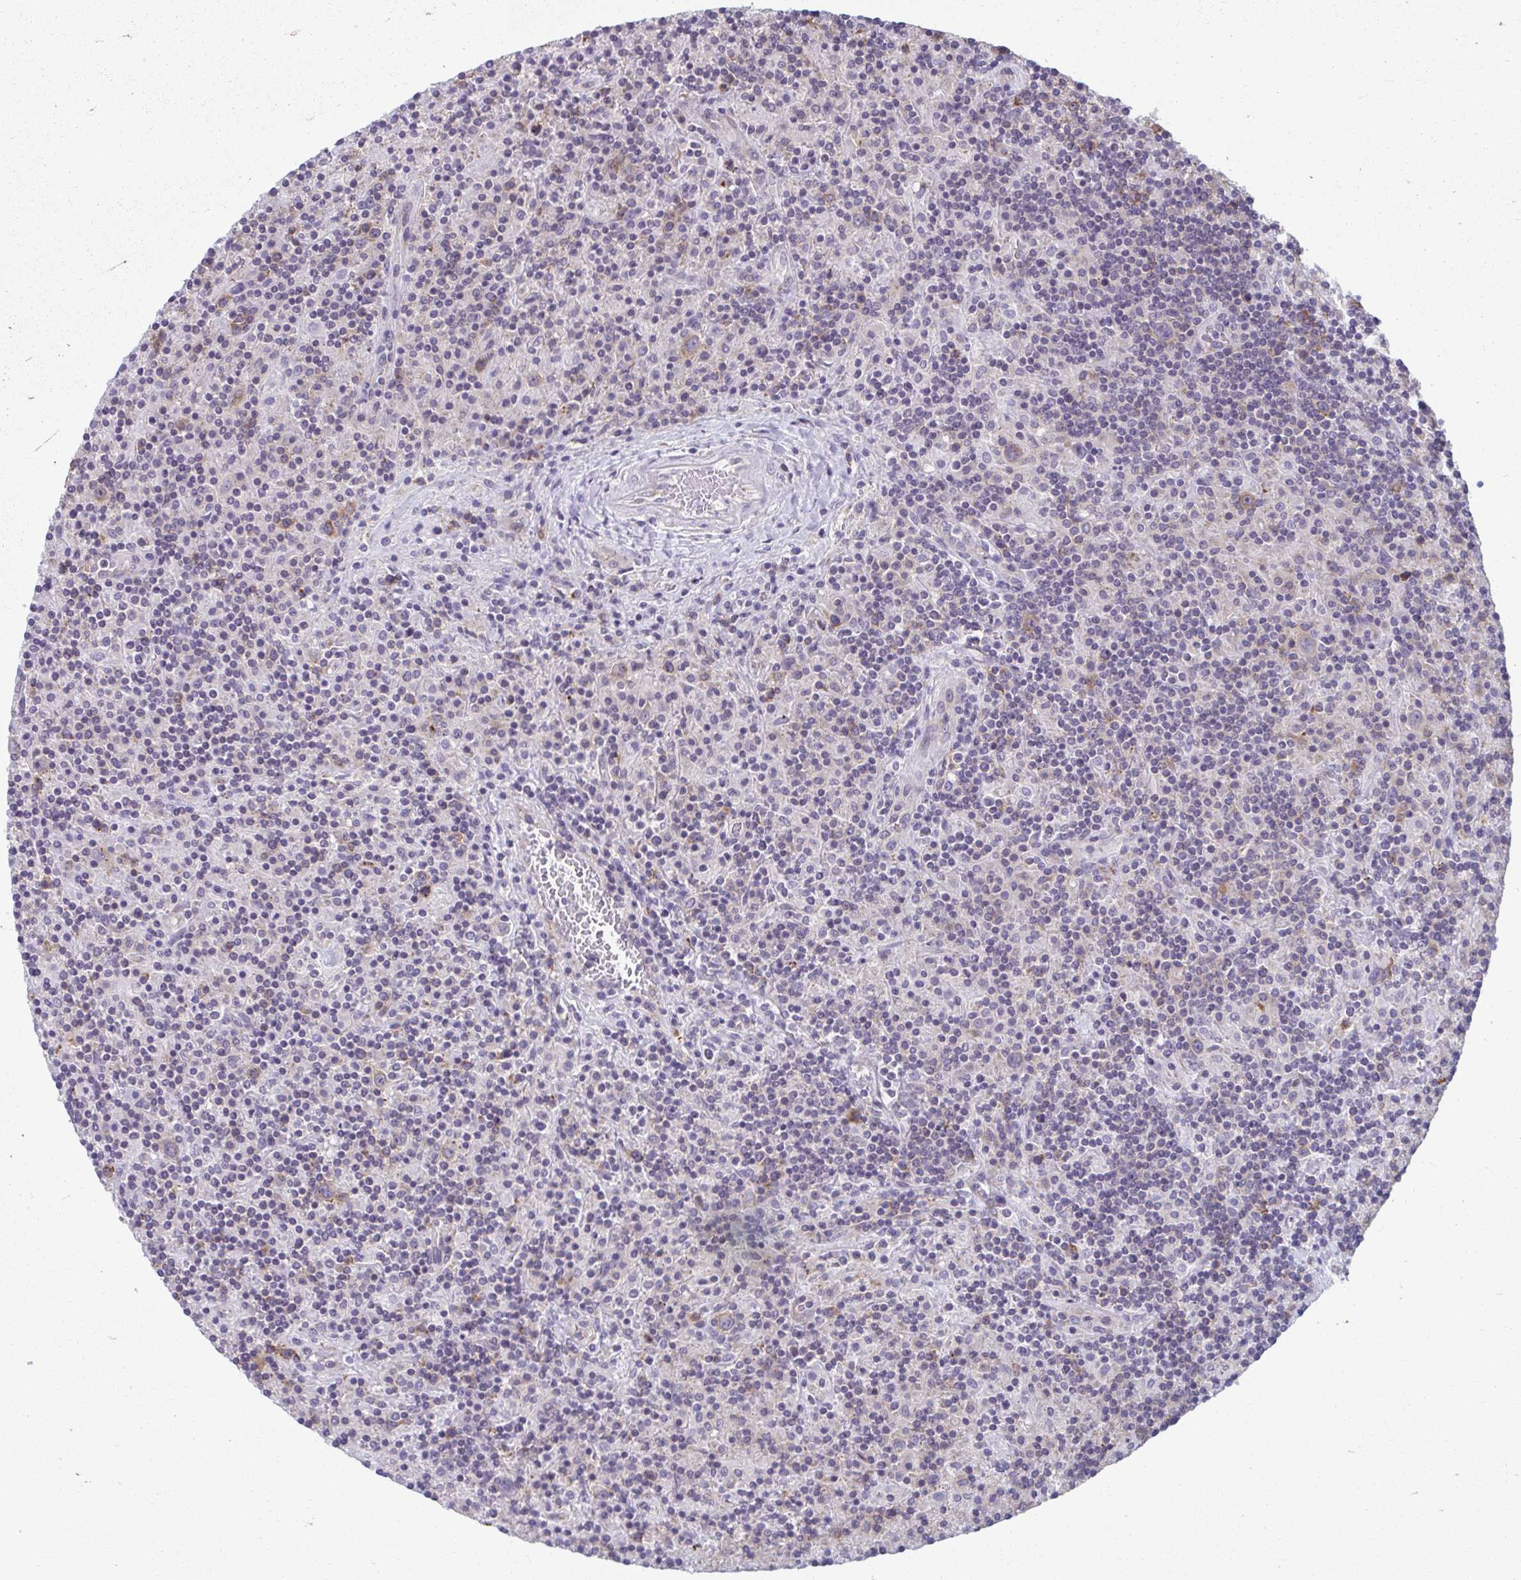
{"staining": {"intensity": "weak", "quantity": "25%-75%", "location": "cytoplasmic/membranous"}, "tissue": "lymphoma", "cell_type": "Tumor cells", "image_type": "cancer", "snomed": [{"axis": "morphology", "description": "Hodgkin's disease, NOS"}, {"axis": "topography", "description": "Lymph node"}], "caption": "DAB (3,3'-diaminobenzidine) immunohistochemical staining of lymphoma shows weak cytoplasmic/membranous protein positivity in approximately 25%-75% of tumor cells. (DAB IHC, brown staining for protein, blue staining for nuclei).", "gene": "TMEM108", "patient": {"sex": "male", "age": 70}}